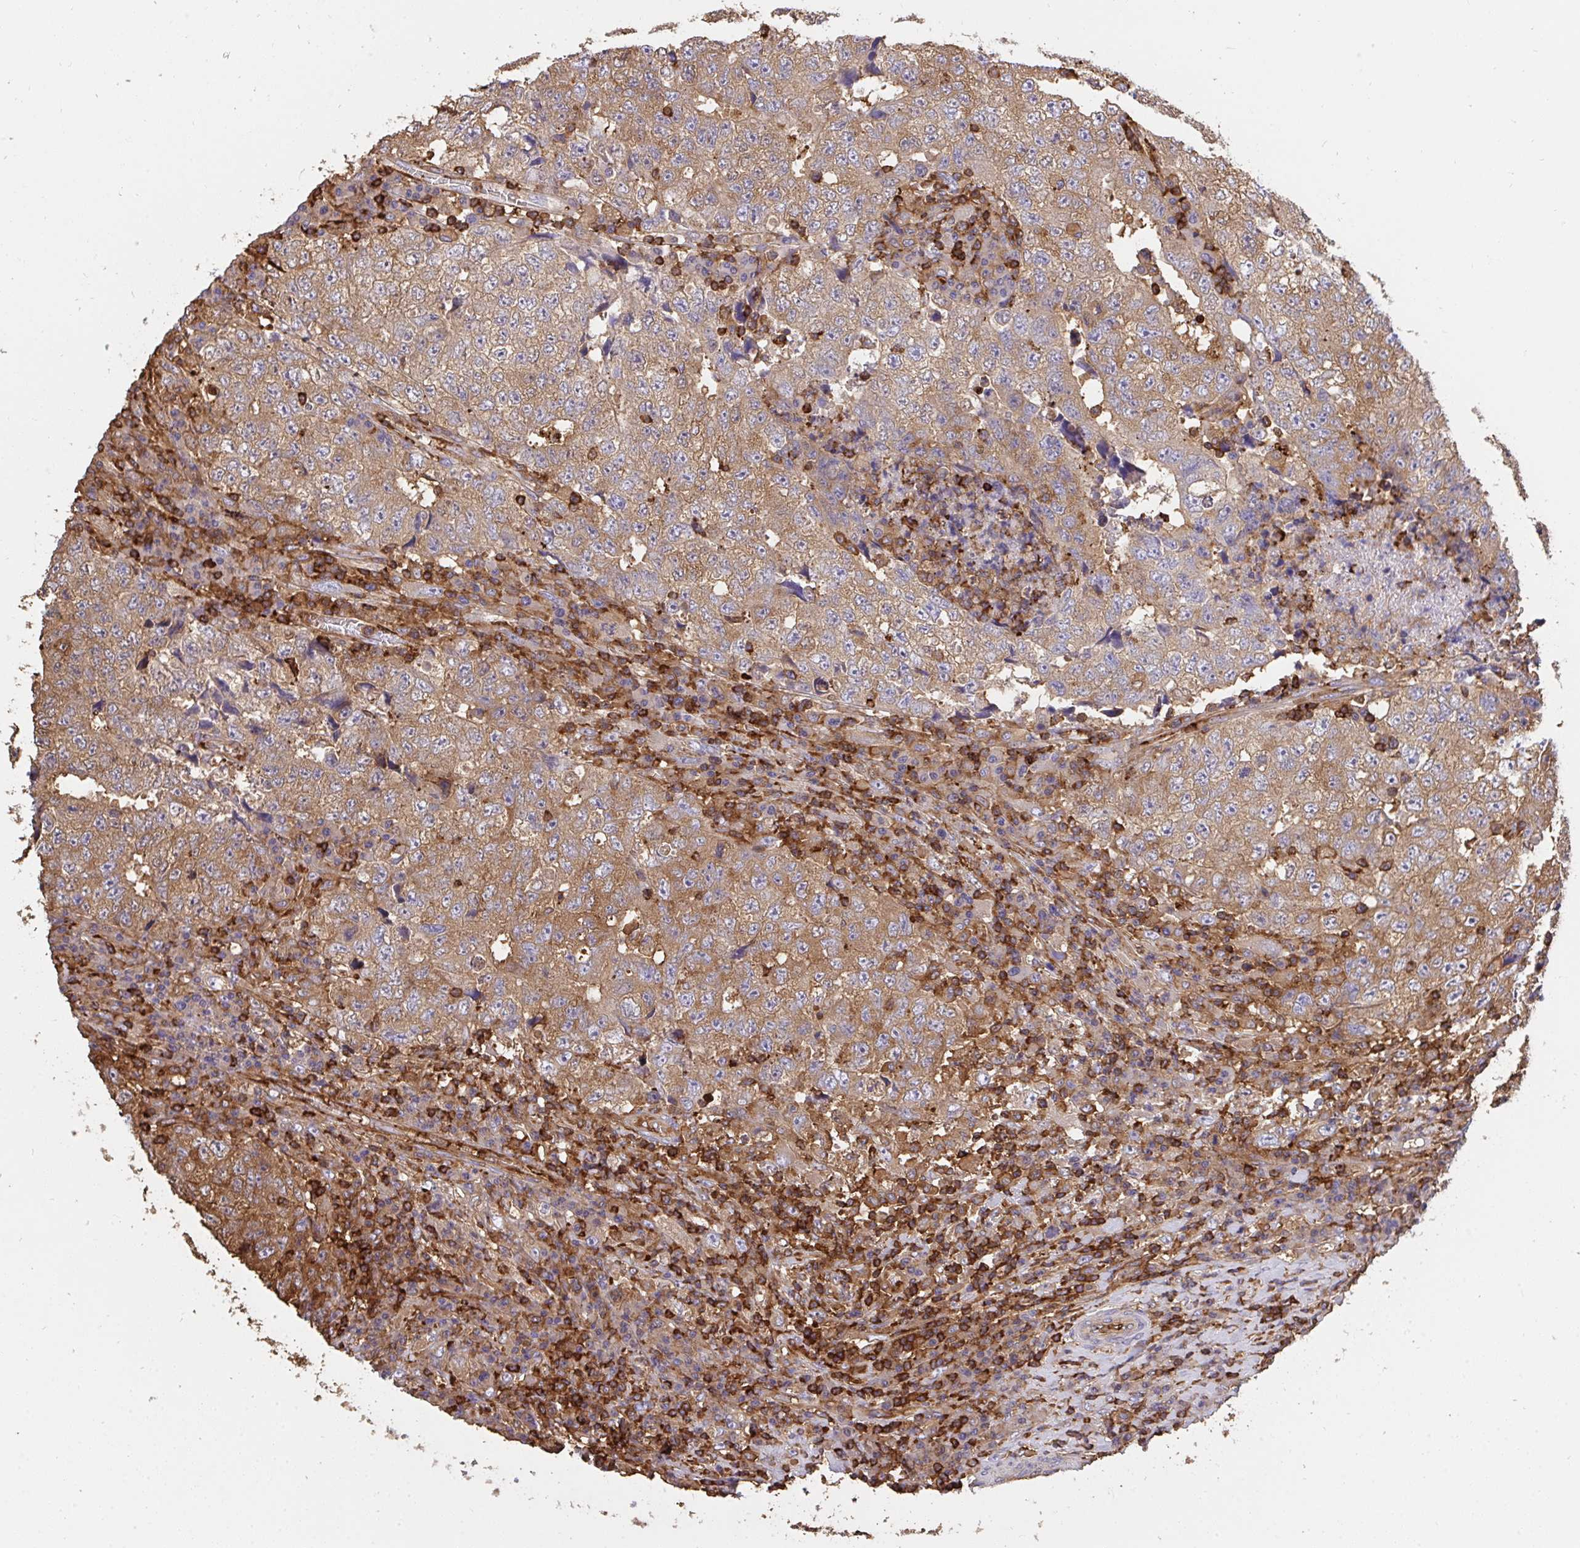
{"staining": {"intensity": "moderate", "quantity": "25%-75%", "location": "cytoplasmic/membranous"}, "tissue": "testis cancer", "cell_type": "Tumor cells", "image_type": "cancer", "snomed": [{"axis": "morphology", "description": "Necrosis, NOS"}, {"axis": "morphology", "description": "Carcinoma, Embryonal, NOS"}, {"axis": "topography", "description": "Testis"}], "caption": "A photomicrograph of human testis embryonal carcinoma stained for a protein displays moderate cytoplasmic/membranous brown staining in tumor cells.", "gene": "CFL1", "patient": {"sex": "male", "age": 19}}